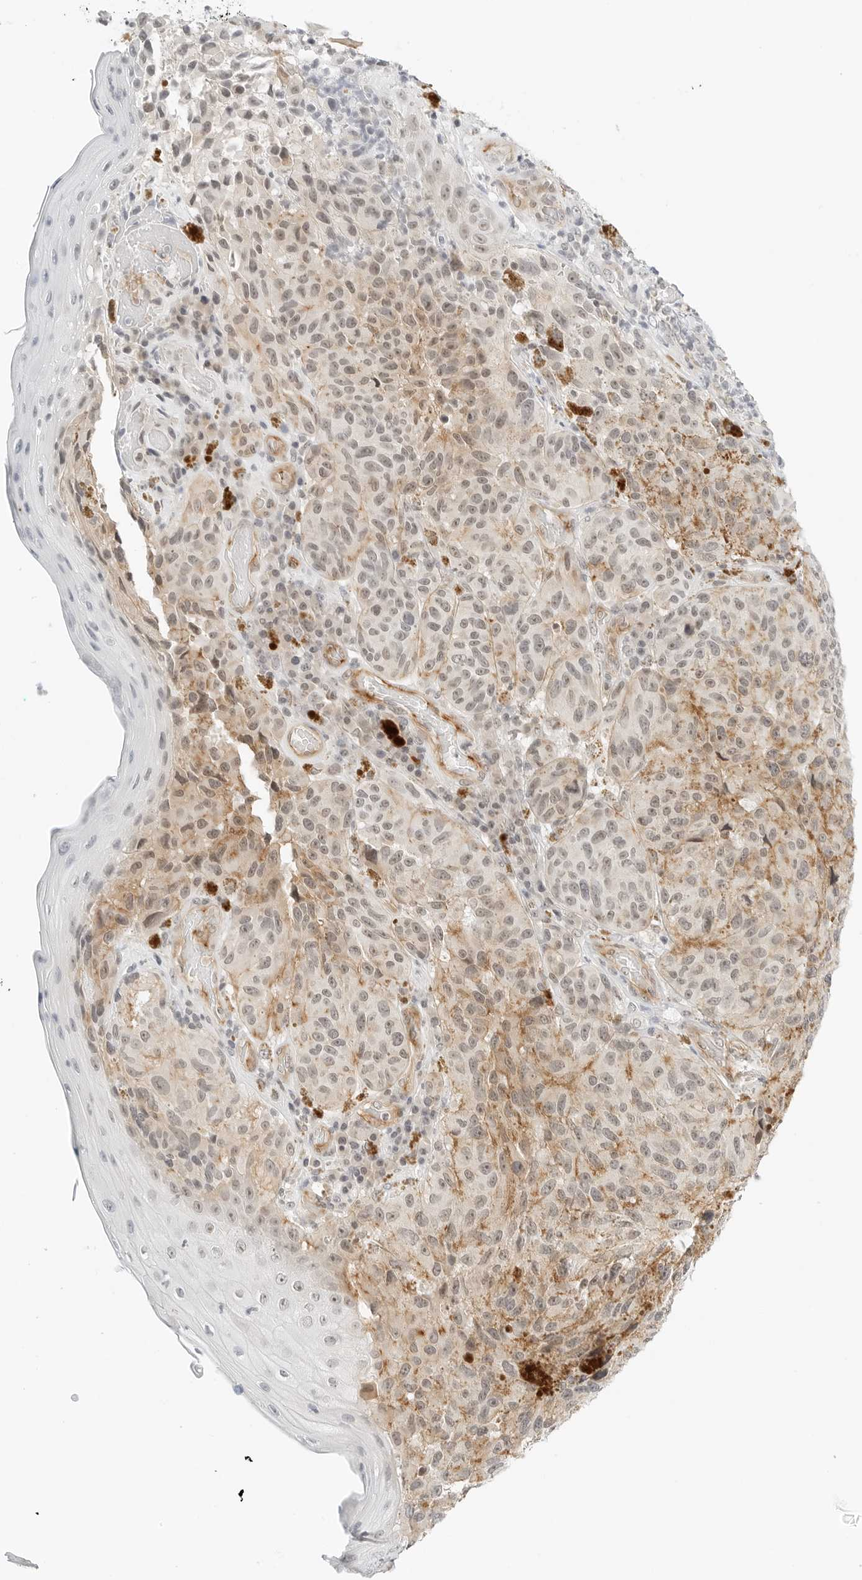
{"staining": {"intensity": "moderate", "quantity": "25%-75%", "location": "cytoplasmic/membranous"}, "tissue": "melanoma", "cell_type": "Tumor cells", "image_type": "cancer", "snomed": [{"axis": "morphology", "description": "Malignant melanoma, NOS"}, {"axis": "topography", "description": "Skin"}], "caption": "Protein expression by immunohistochemistry exhibits moderate cytoplasmic/membranous staining in about 25%-75% of tumor cells in melanoma.", "gene": "NEO1", "patient": {"sex": "female", "age": 73}}